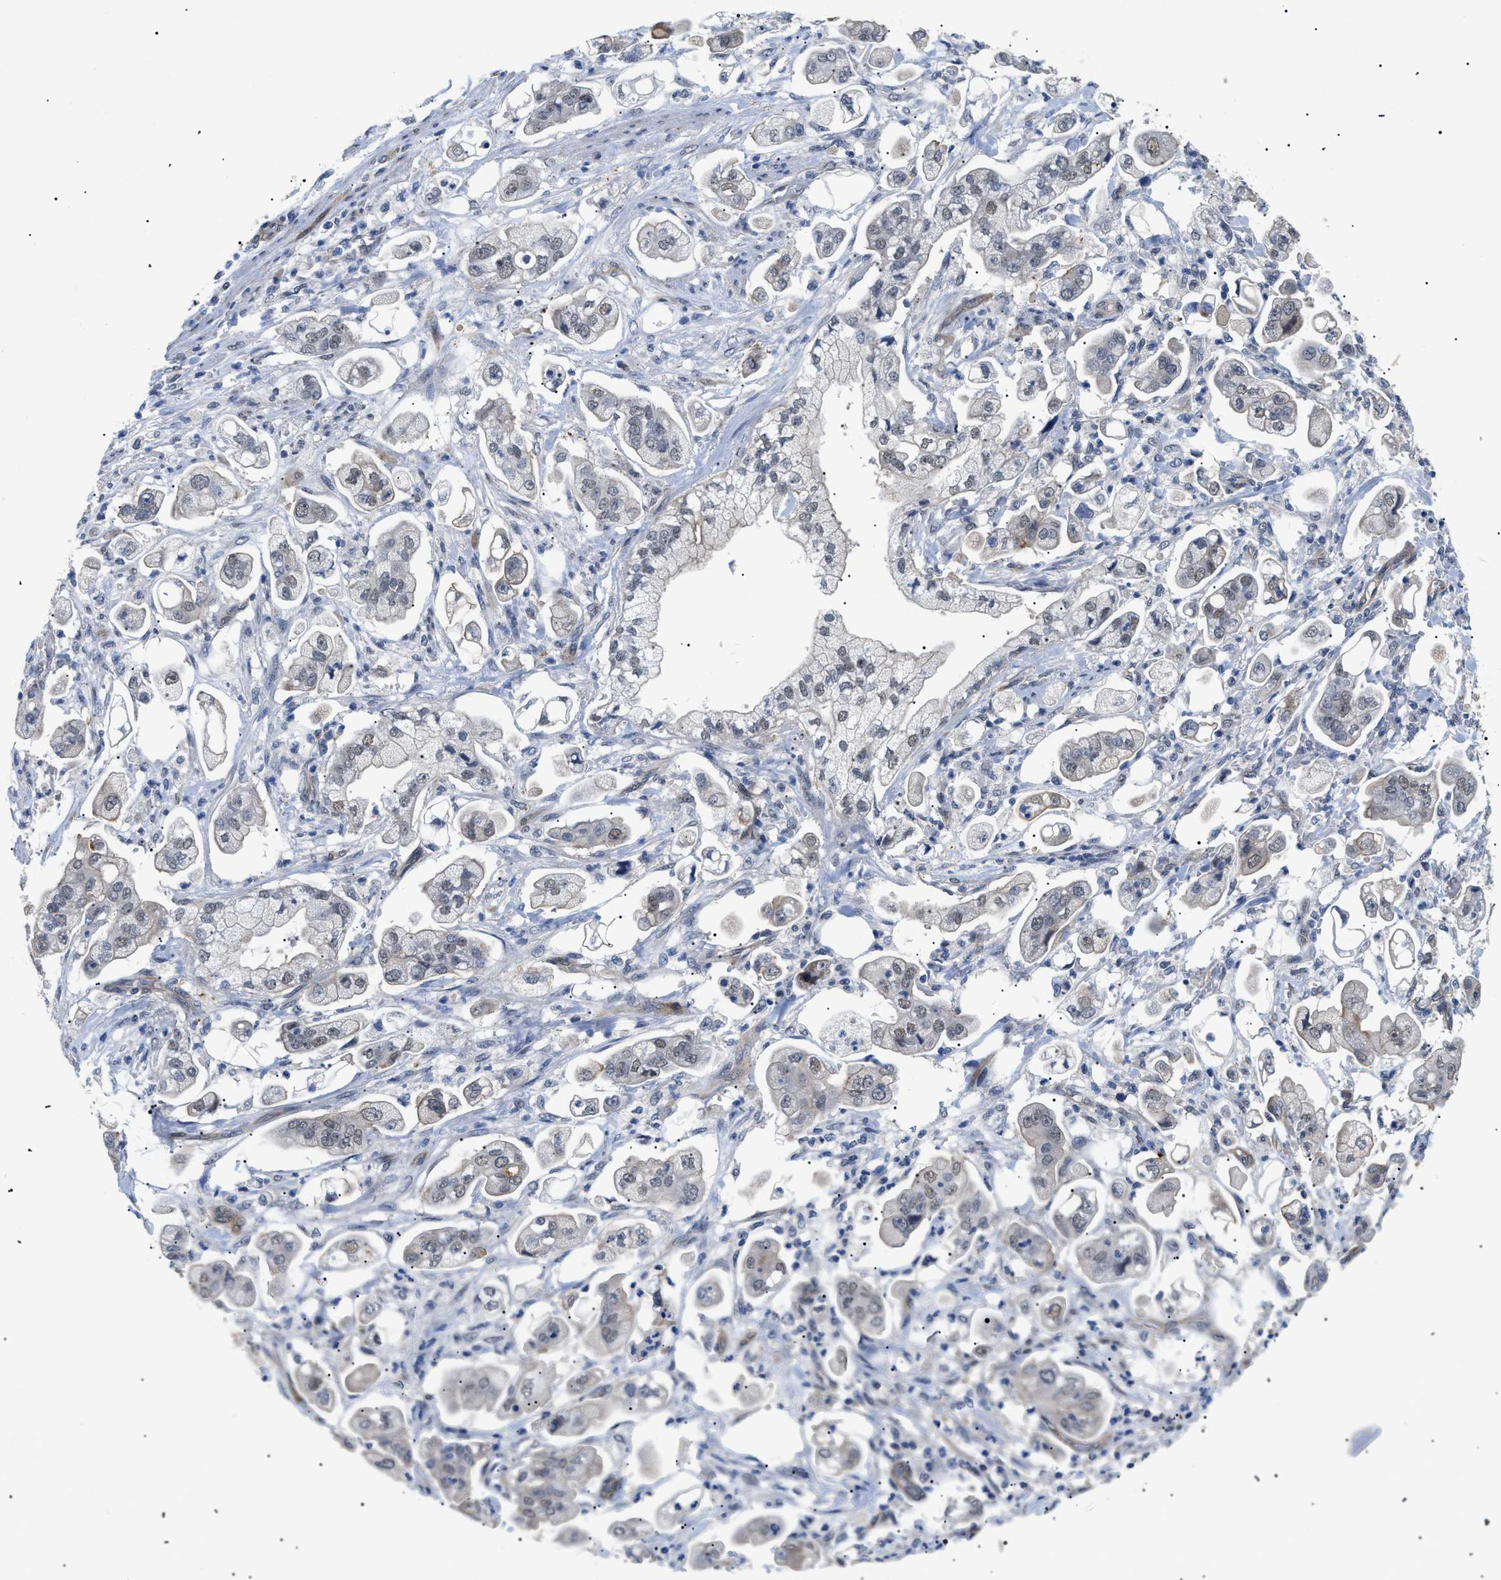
{"staining": {"intensity": "weak", "quantity": "25%-75%", "location": "nuclear"}, "tissue": "stomach cancer", "cell_type": "Tumor cells", "image_type": "cancer", "snomed": [{"axis": "morphology", "description": "Adenocarcinoma, NOS"}, {"axis": "topography", "description": "Stomach"}], "caption": "This image displays IHC staining of human stomach cancer (adenocarcinoma), with low weak nuclear expression in approximately 25%-75% of tumor cells.", "gene": "CRCP", "patient": {"sex": "male", "age": 62}}